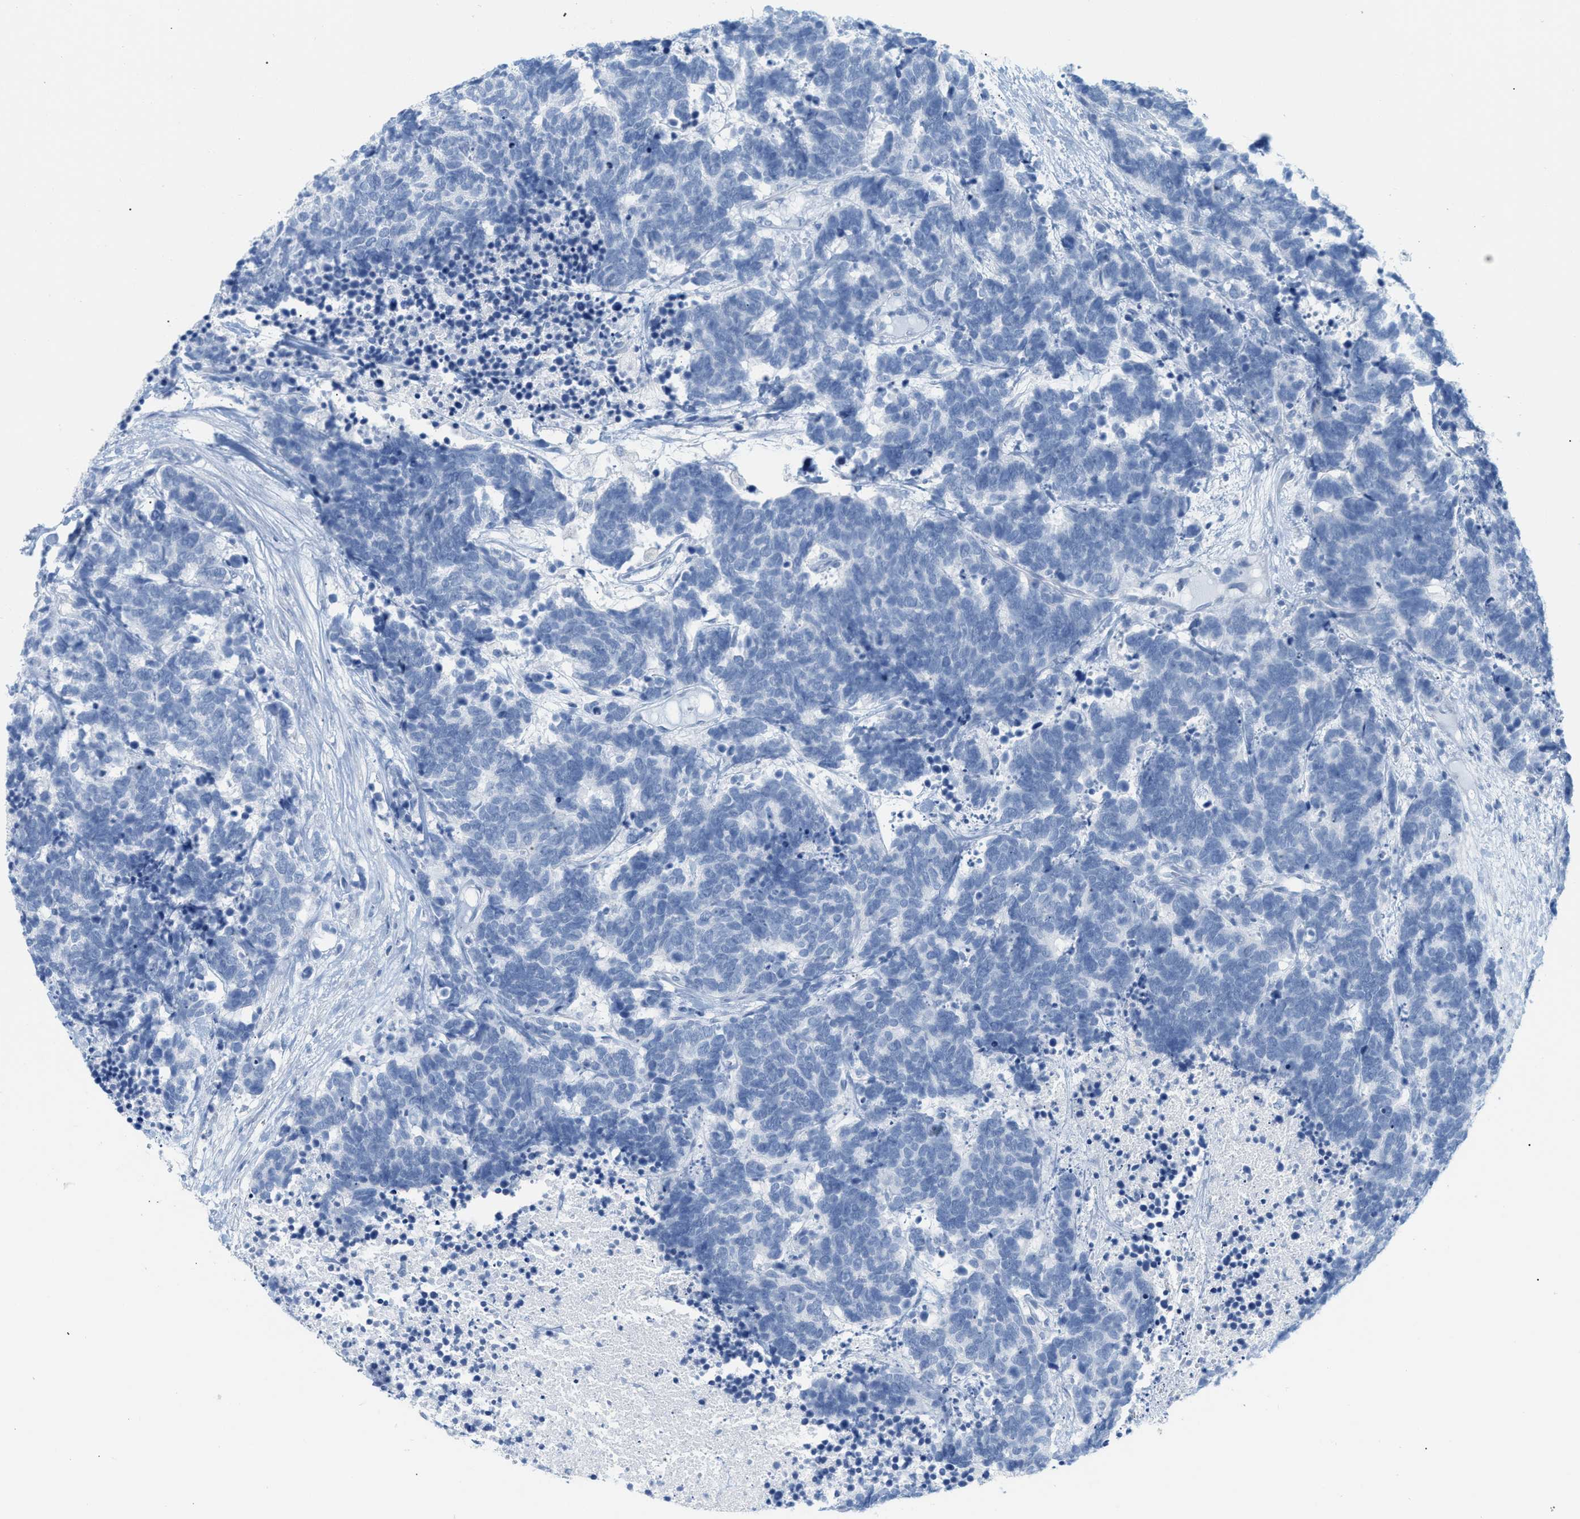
{"staining": {"intensity": "negative", "quantity": "none", "location": "none"}, "tissue": "carcinoid", "cell_type": "Tumor cells", "image_type": "cancer", "snomed": [{"axis": "morphology", "description": "Carcinoma, NOS"}, {"axis": "morphology", "description": "Carcinoid, malignant, NOS"}, {"axis": "topography", "description": "Urinary bladder"}], "caption": "Tumor cells are negative for brown protein staining in carcinoma. (Brightfield microscopy of DAB (3,3'-diaminobenzidine) IHC at high magnification).", "gene": "PAPPA", "patient": {"sex": "male", "age": 57}}